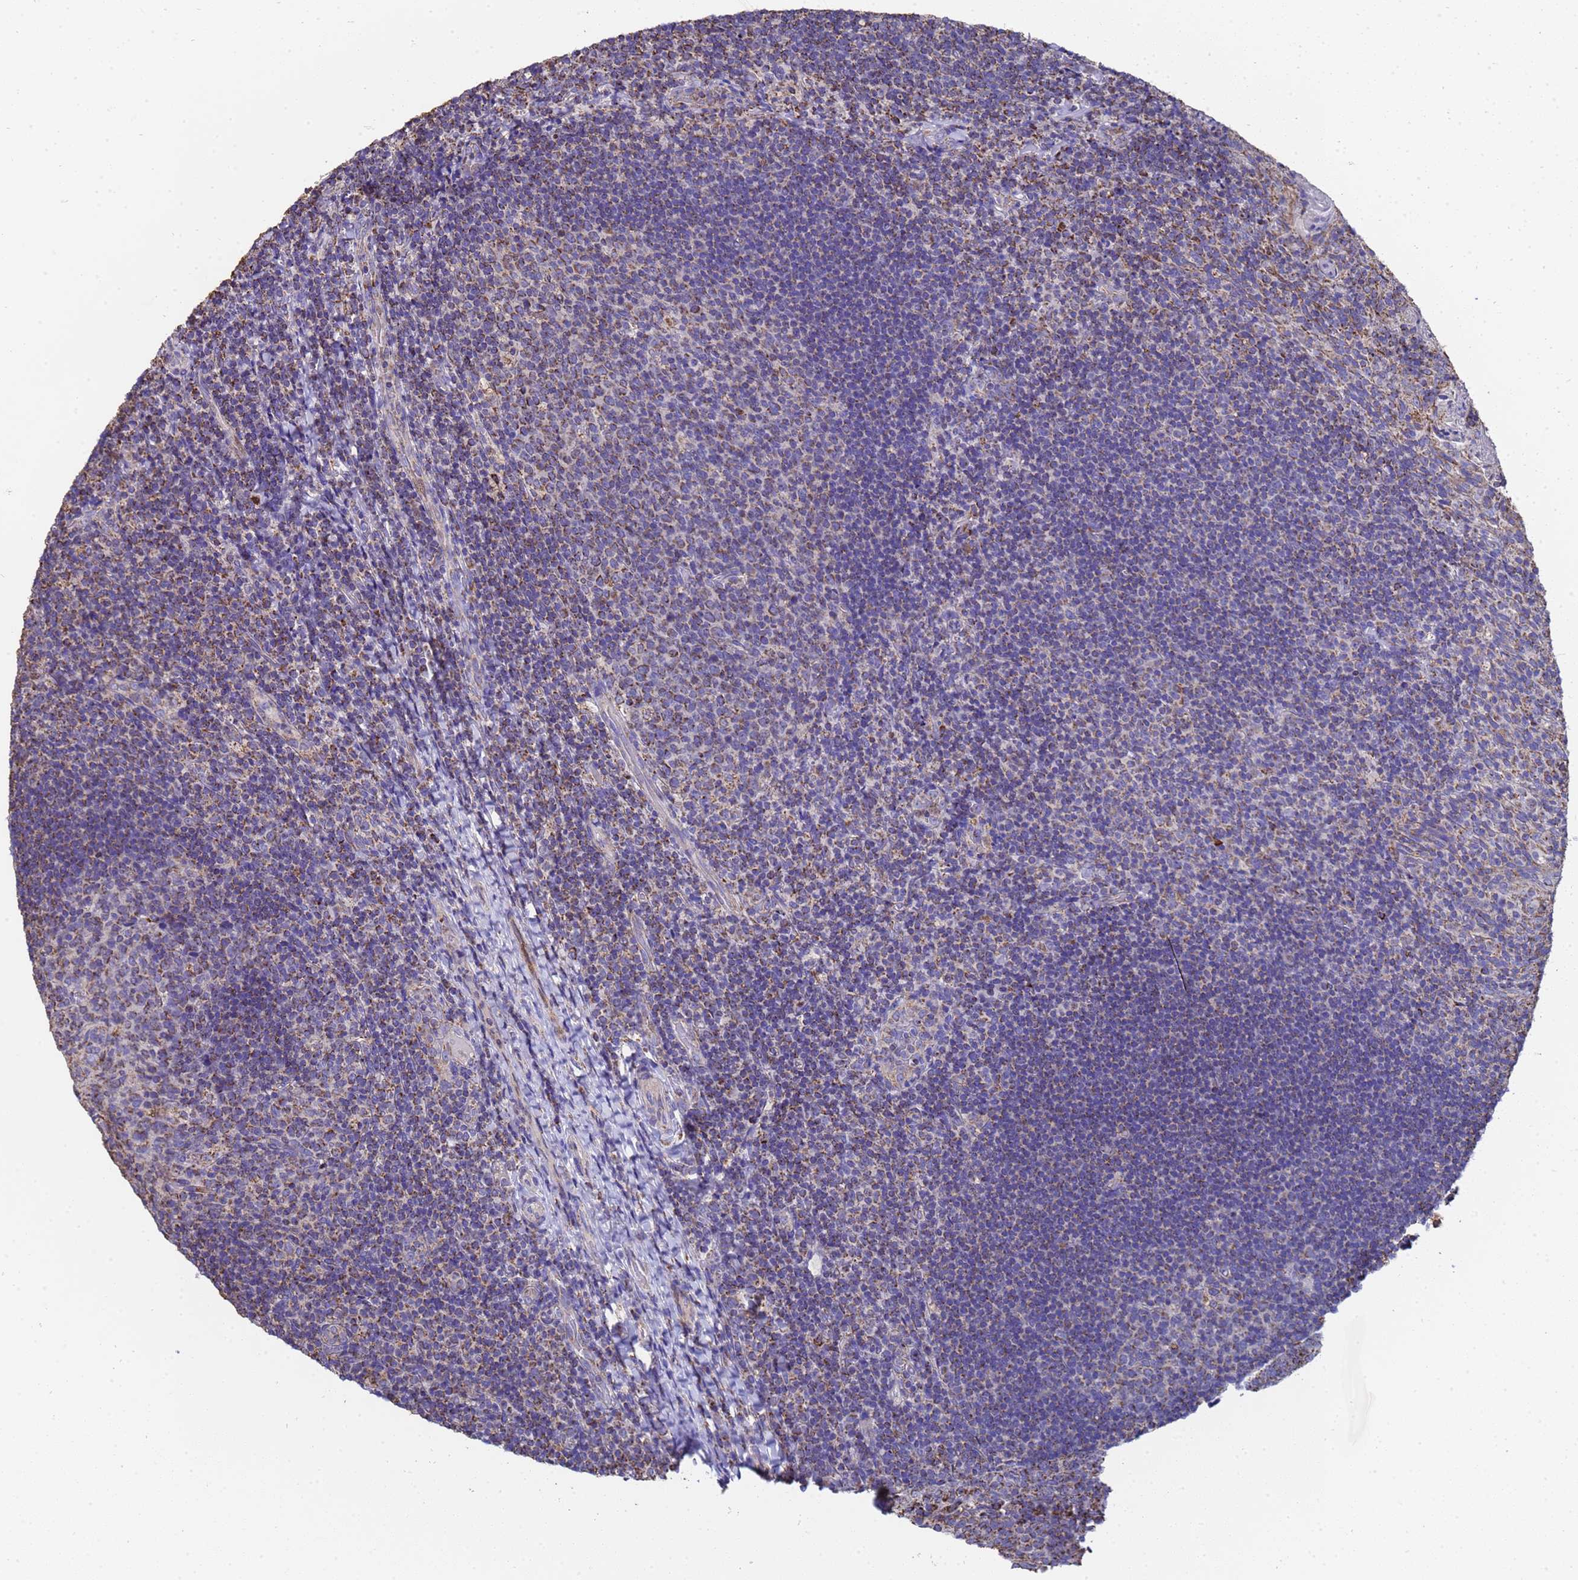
{"staining": {"intensity": "moderate", "quantity": "25%-75%", "location": "cytoplasmic/membranous"}, "tissue": "tonsil", "cell_type": "Germinal center cells", "image_type": "normal", "snomed": [{"axis": "morphology", "description": "Normal tissue, NOS"}, {"axis": "topography", "description": "Tonsil"}], "caption": "A brown stain highlights moderate cytoplasmic/membranous staining of a protein in germinal center cells of unremarkable human tonsil.", "gene": "MRPS12", "patient": {"sex": "female", "age": 10}}